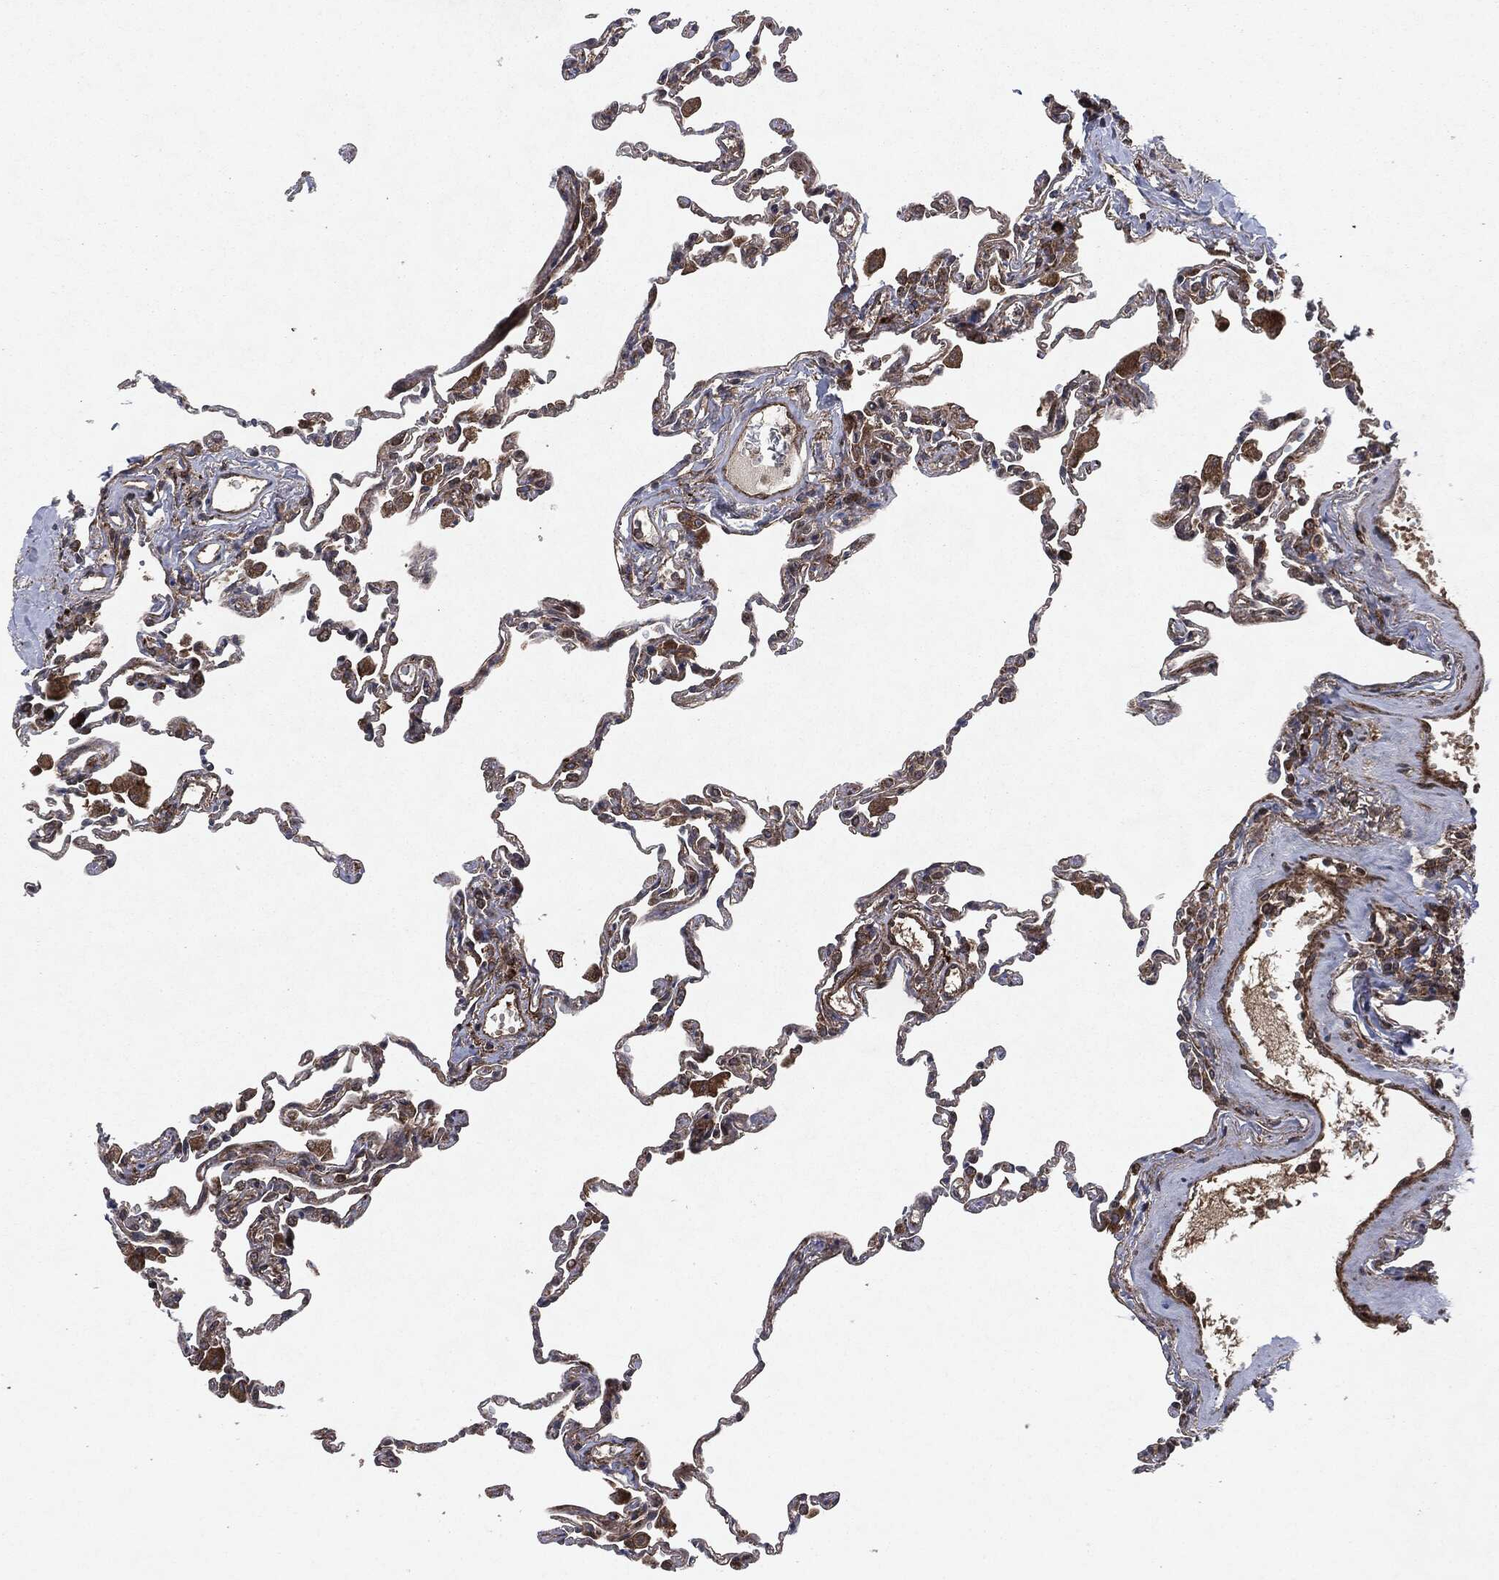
{"staining": {"intensity": "negative", "quantity": "none", "location": "none"}, "tissue": "lung", "cell_type": "Alveolar cells", "image_type": "normal", "snomed": [{"axis": "morphology", "description": "Normal tissue, NOS"}, {"axis": "topography", "description": "Lung"}], "caption": "A photomicrograph of lung stained for a protein exhibits no brown staining in alveolar cells. (Brightfield microscopy of DAB (3,3'-diaminobenzidine) immunohistochemistry (IHC) at high magnification).", "gene": "RAF1", "patient": {"sex": "female", "age": 57}}